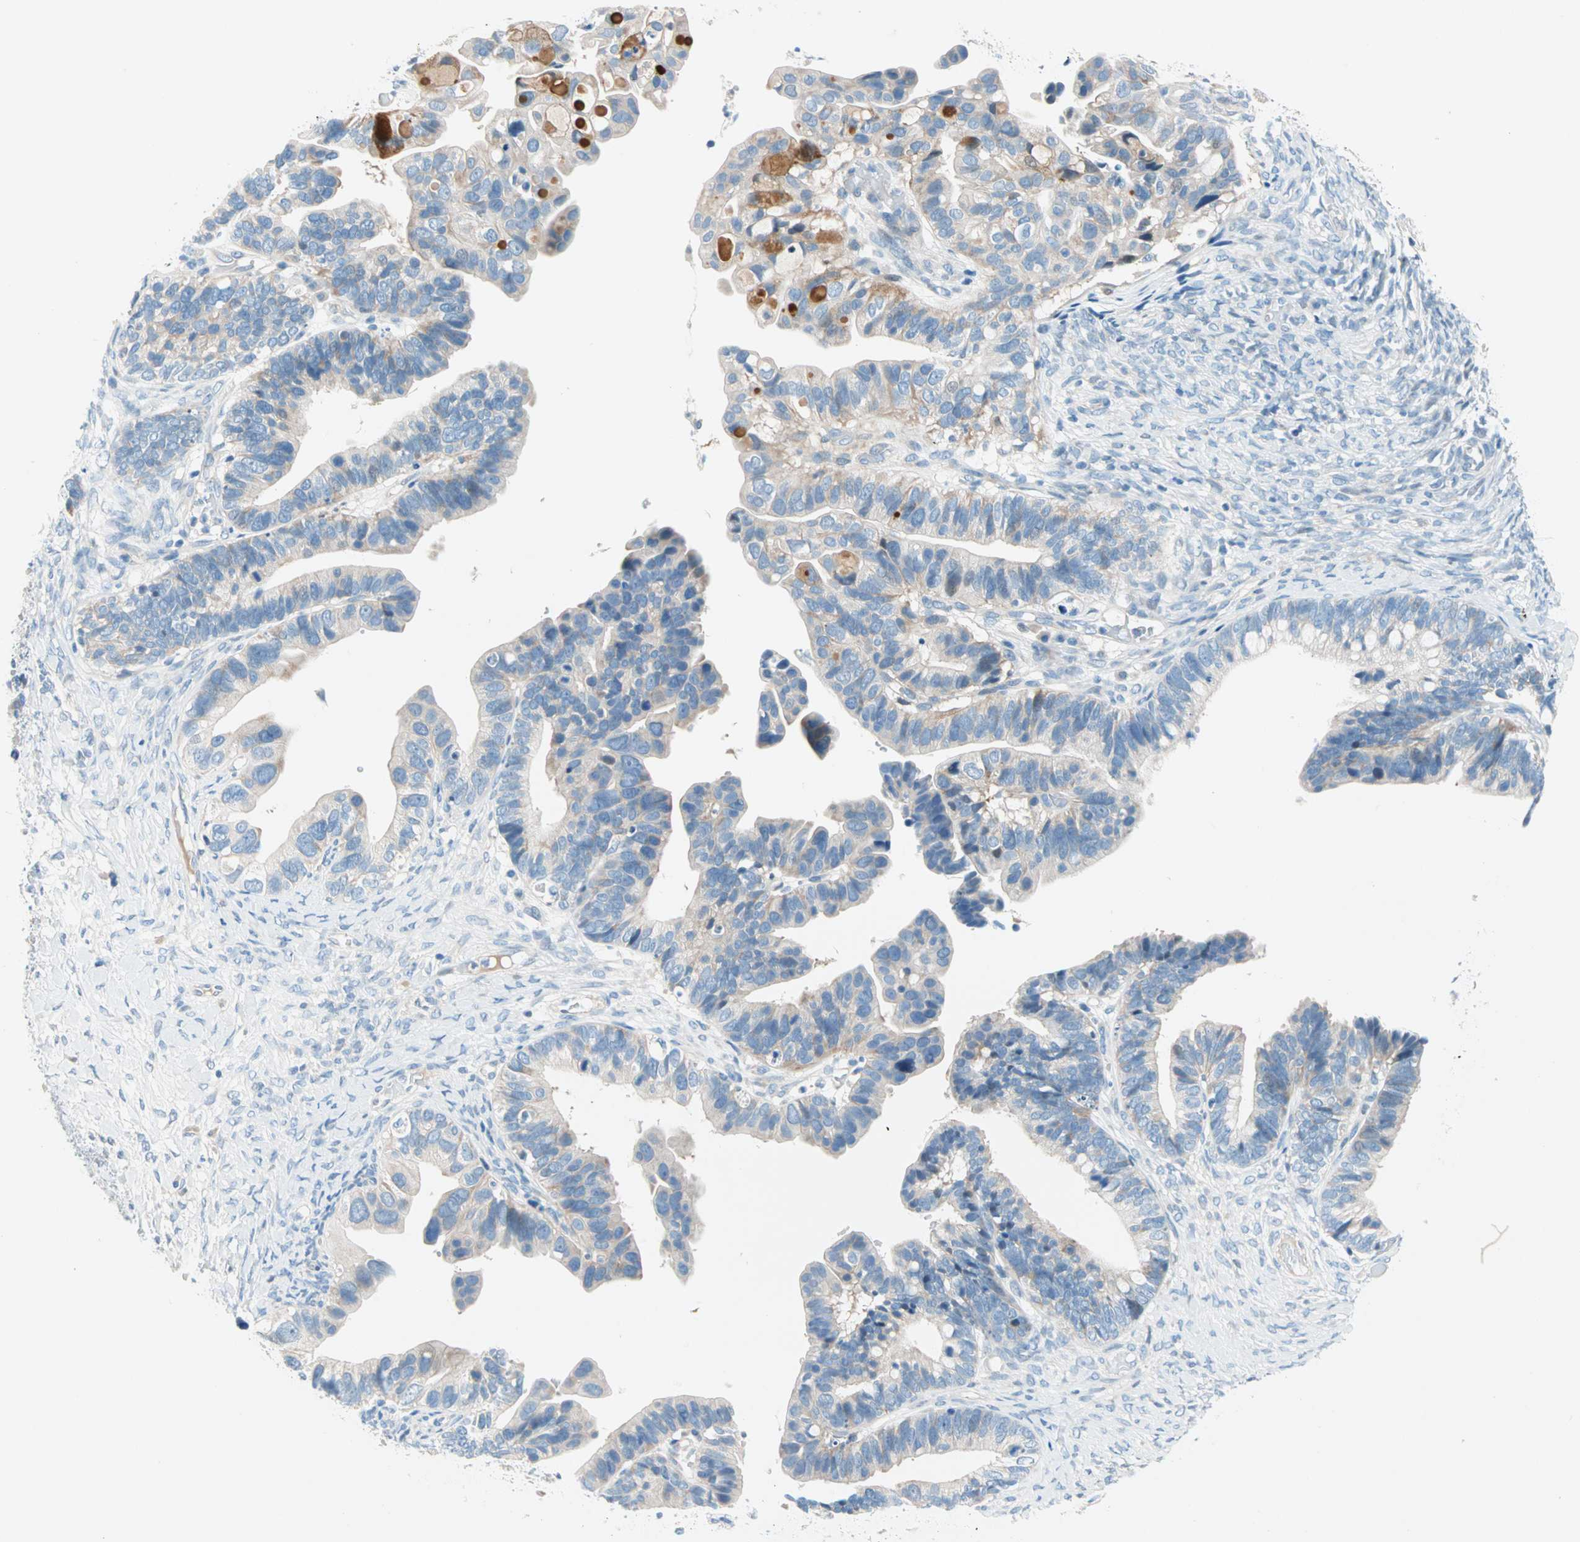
{"staining": {"intensity": "strong", "quantity": "<25%", "location": "cytoplasmic/membranous"}, "tissue": "ovarian cancer", "cell_type": "Tumor cells", "image_type": "cancer", "snomed": [{"axis": "morphology", "description": "Cystadenocarcinoma, serous, NOS"}, {"axis": "topography", "description": "Ovary"}], "caption": "Ovarian serous cystadenocarcinoma tissue shows strong cytoplasmic/membranous positivity in approximately <25% of tumor cells, visualized by immunohistochemistry.", "gene": "TMEM163", "patient": {"sex": "female", "age": 56}}